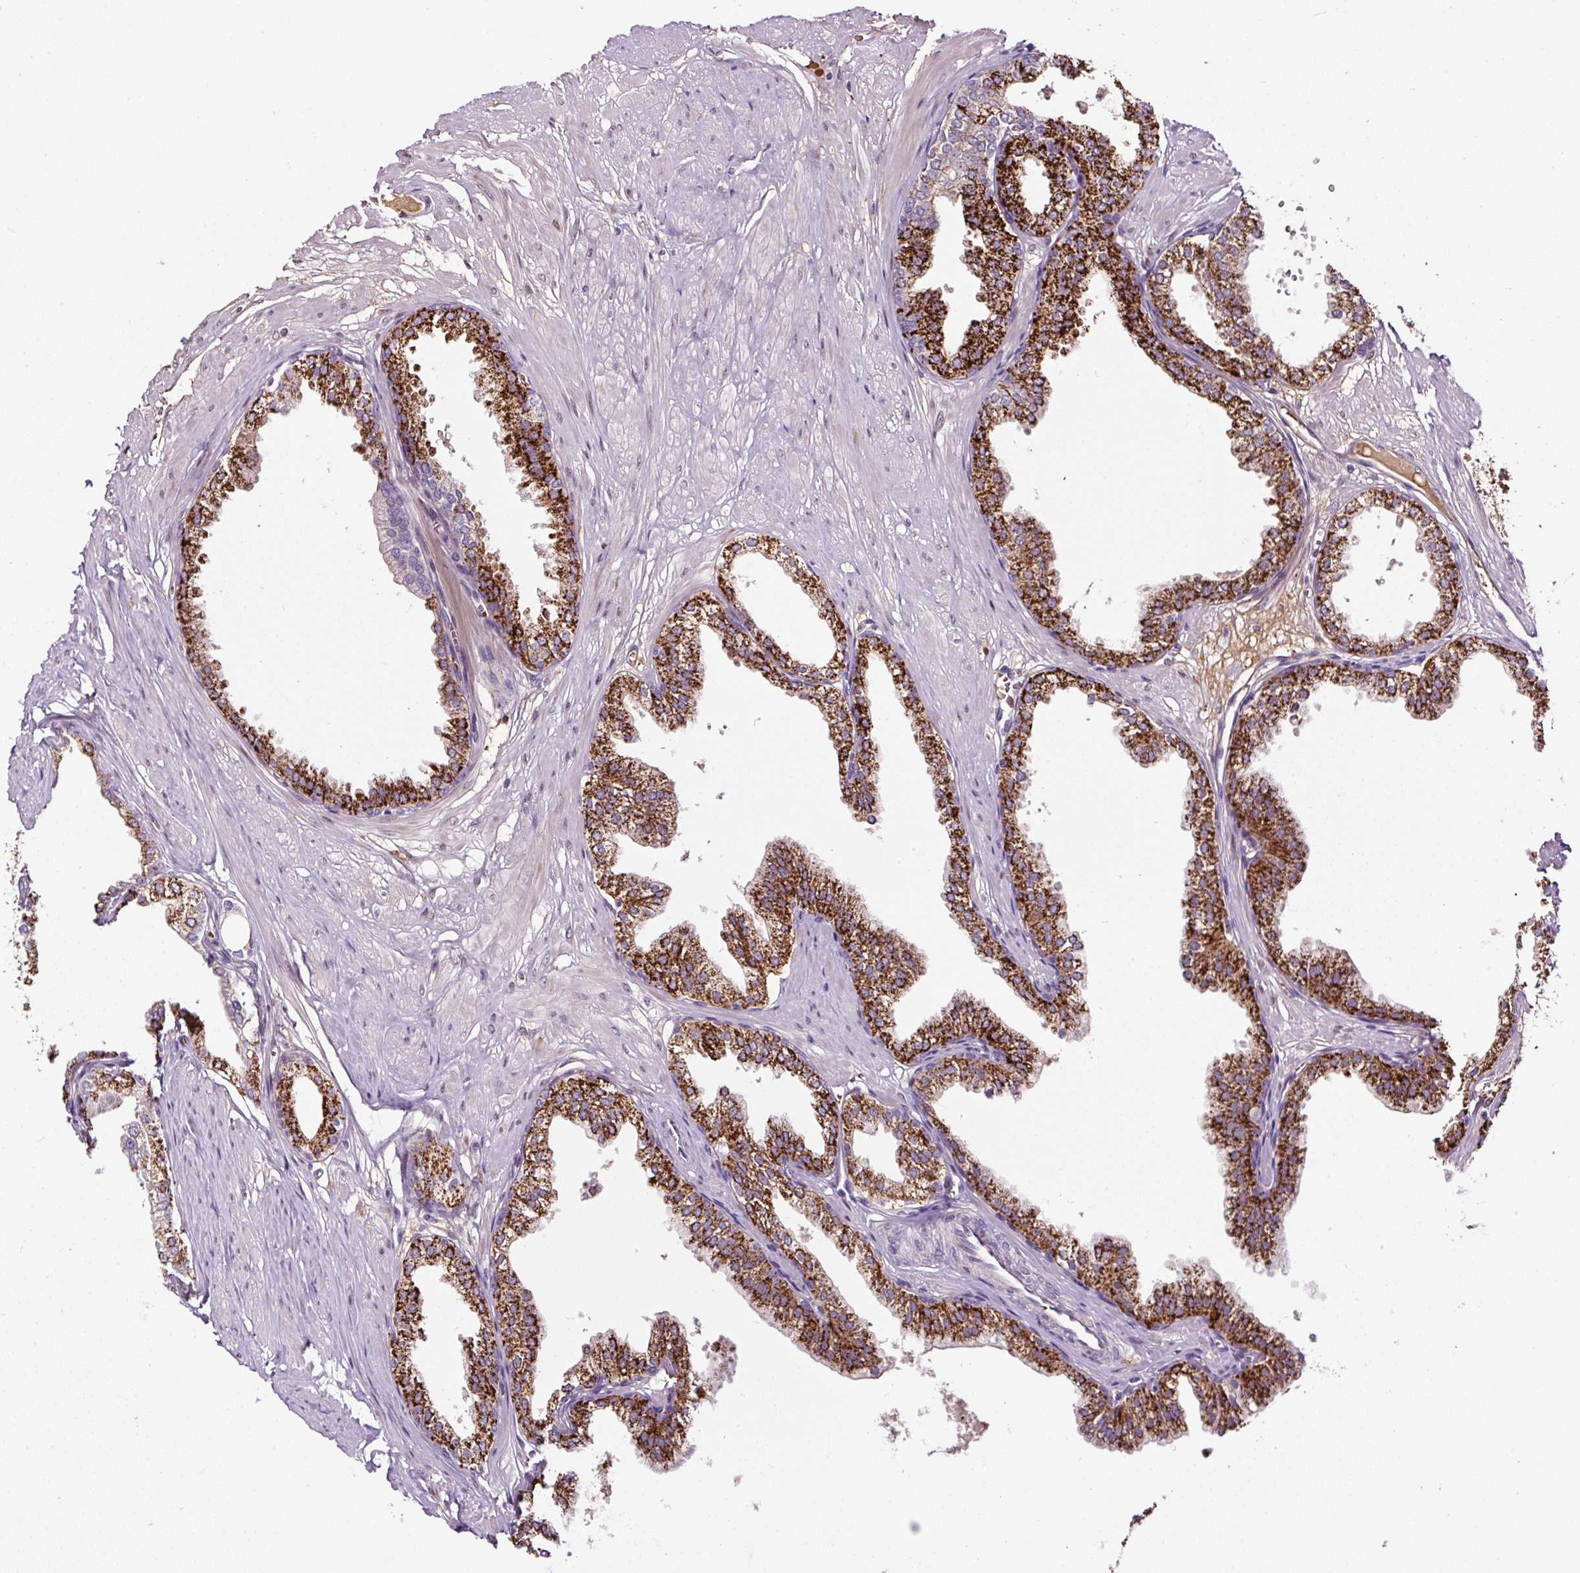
{"staining": {"intensity": "strong", "quantity": ">75%", "location": "cytoplasmic/membranous"}, "tissue": "prostate", "cell_type": "Glandular cells", "image_type": "normal", "snomed": [{"axis": "morphology", "description": "Normal tissue, NOS"}, {"axis": "topography", "description": "Prostate"}, {"axis": "topography", "description": "Peripheral nerve tissue"}], "caption": "Protein expression analysis of benign prostate displays strong cytoplasmic/membranous expression in approximately >75% of glandular cells. The staining was performed using DAB (3,3'-diaminobenzidine) to visualize the protein expression in brown, while the nuclei were stained in blue with hematoxylin (Magnification: 20x).", "gene": "LRRC24", "patient": {"sex": "male", "age": 55}}